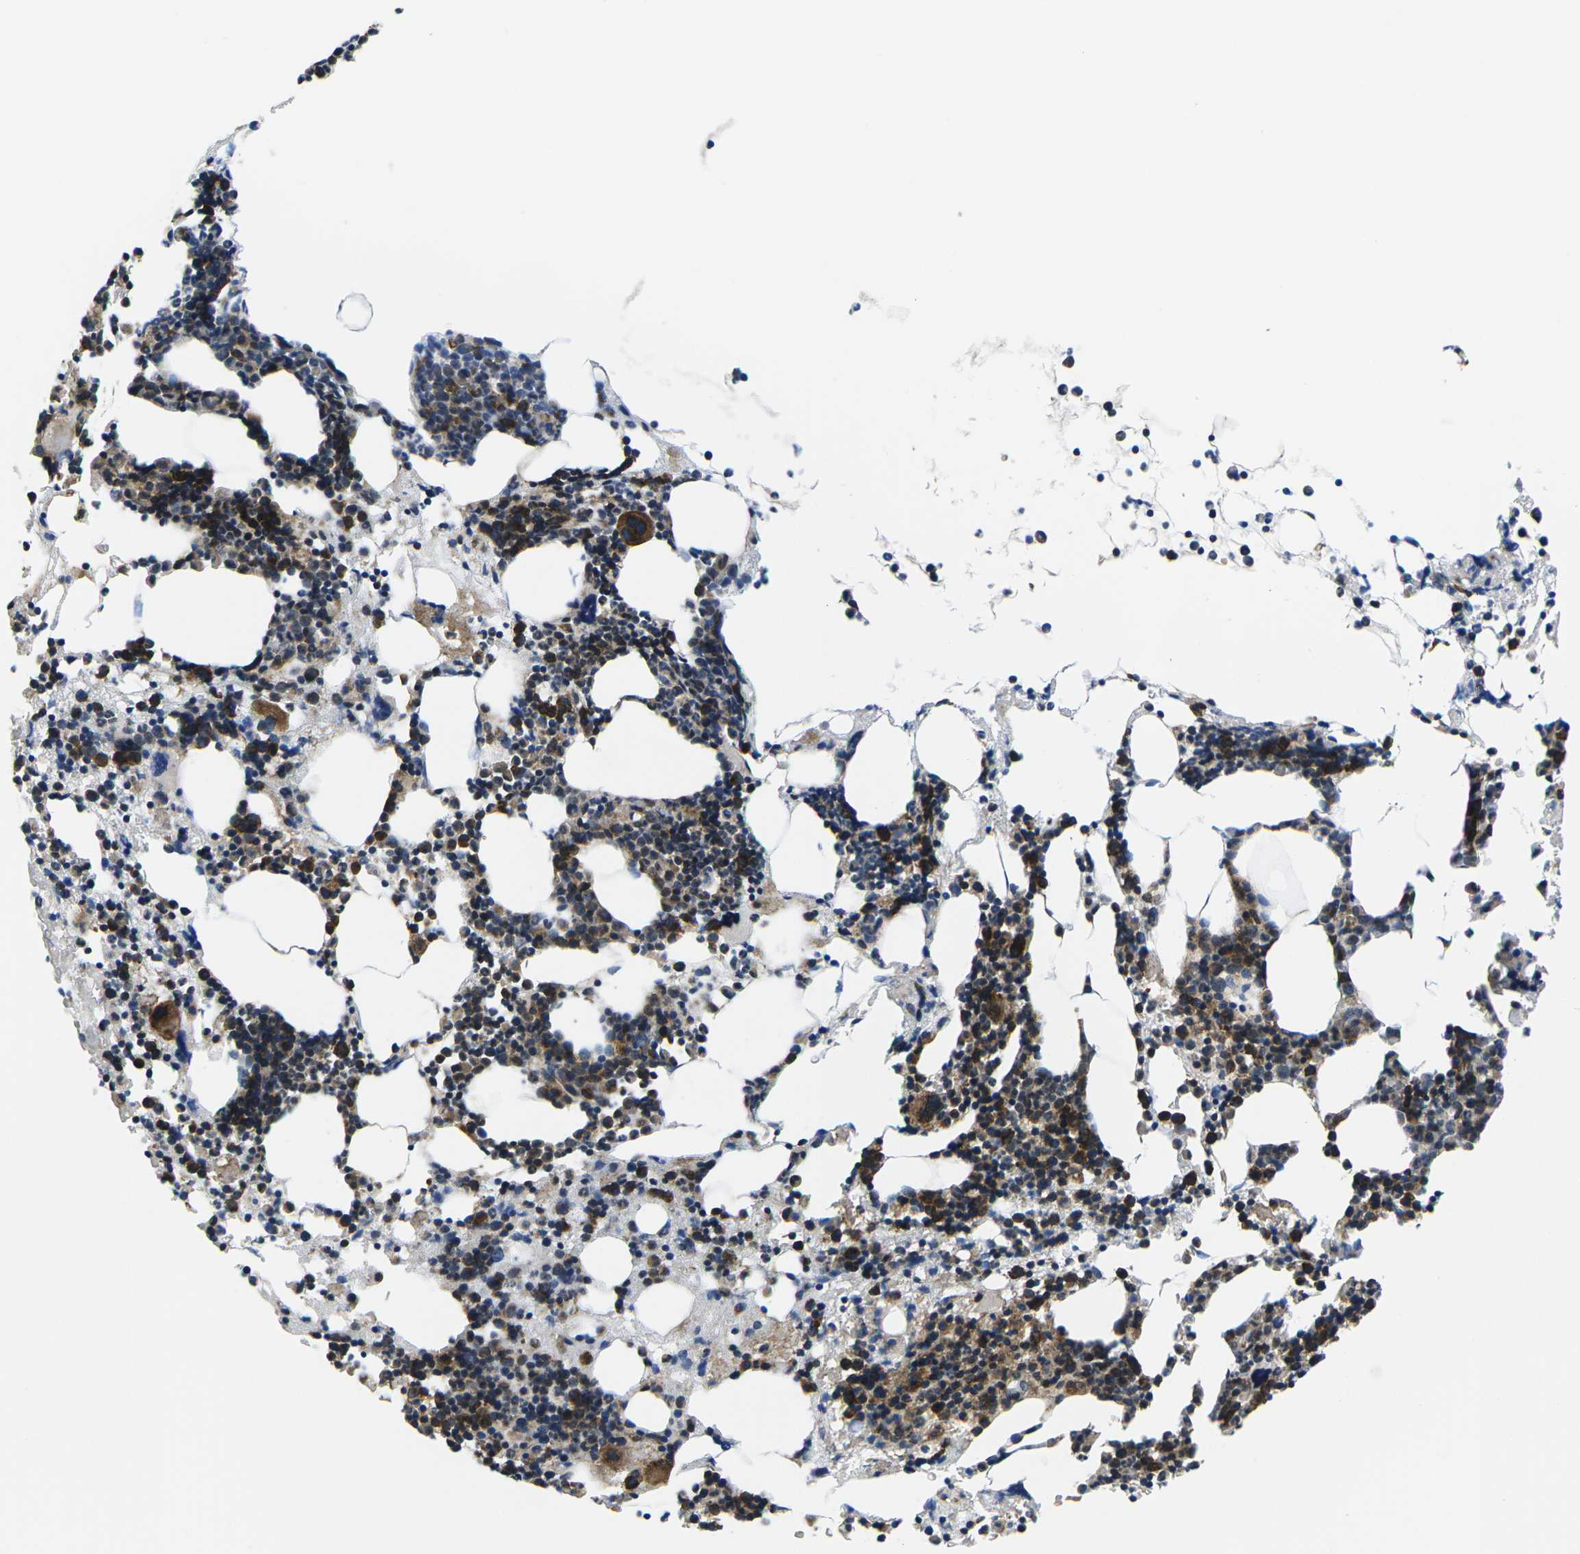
{"staining": {"intensity": "strong", "quantity": "25%-75%", "location": "cytoplasmic/membranous"}, "tissue": "bone marrow", "cell_type": "Hematopoietic cells", "image_type": "normal", "snomed": [{"axis": "morphology", "description": "Normal tissue, NOS"}, {"axis": "morphology", "description": "Inflammation, NOS"}, {"axis": "topography", "description": "Bone marrow"}], "caption": "This is a histology image of IHC staining of unremarkable bone marrow, which shows strong expression in the cytoplasmic/membranous of hematopoietic cells.", "gene": "EIF4E", "patient": {"sex": "female", "age": 64}}